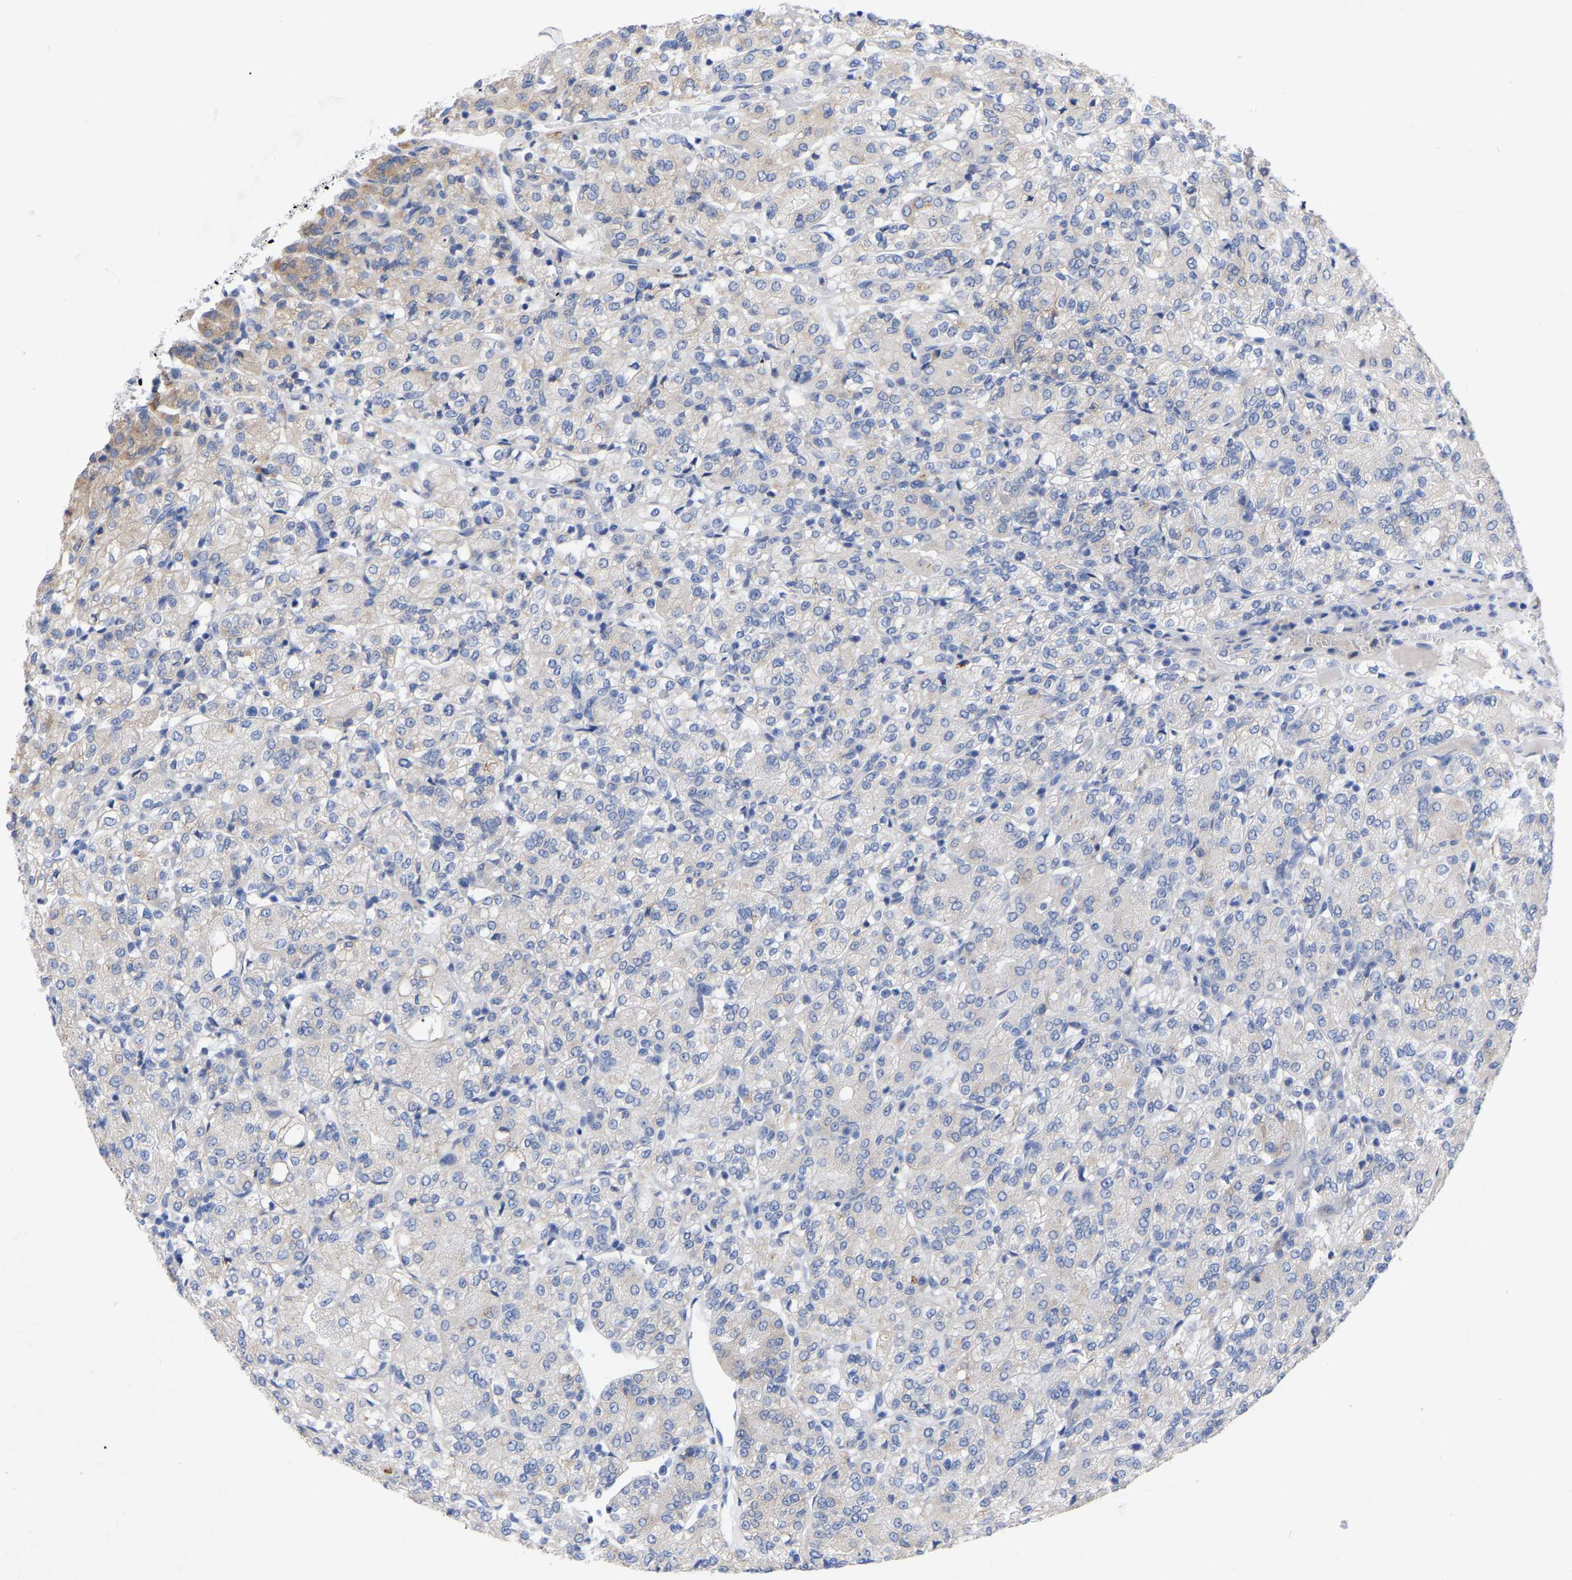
{"staining": {"intensity": "weak", "quantity": "<25%", "location": "cytoplasmic/membranous"}, "tissue": "renal cancer", "cell_type": "Tumor cells", "image_type": "cancer", "snomed": [{"axis": "morphology", "description": "Adenocarcinoma, NOS"}, {"axis": "topography", "description": "Kidney"}], "caption": "High power microscopy image of an IHC micrograph of adenocarcinoma (renal), revealing no significant positivity in tumor cells.", "gene": "STRIP2", "patient": {"sex": "male", "age": 77}}